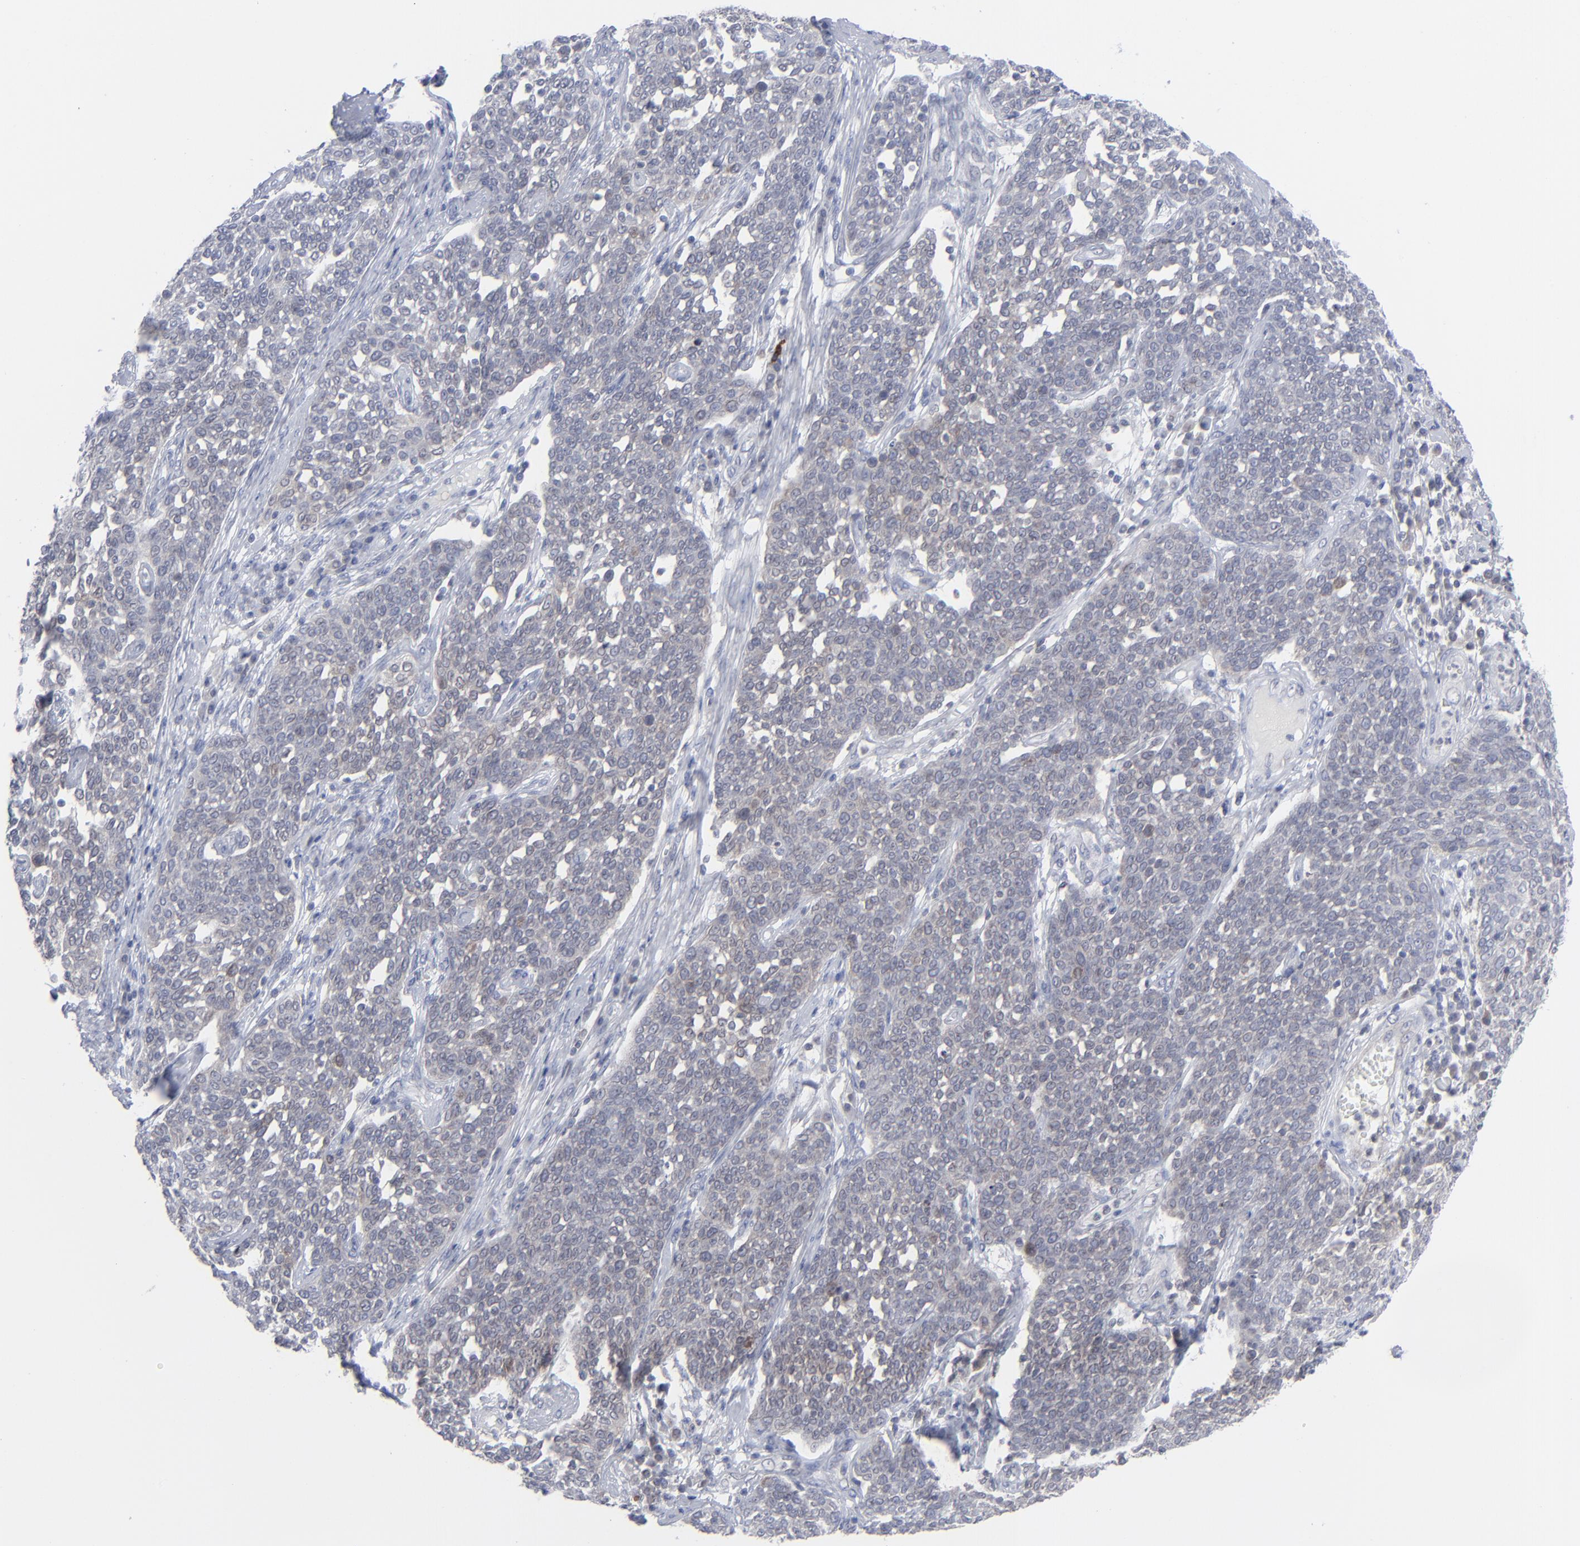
{"staining": {"intensity": "negative", "quantity": "none", "location": "none"}, "tissue": "cervical cancer", "cell_type": "Tumor cells", "image_type": "cancer", "snomed": [{"axis": "morphology", "description": "Squamous cell carcinoma, NOS"}, {"axis": "topography", "description": "Cervix"}], "caption": "Tumor cells are negative for protein expression in human cervical cancer (squamous cell carcinoma).", "gene": "NUP88", "patient": {"sex": "female", "age": 34}}